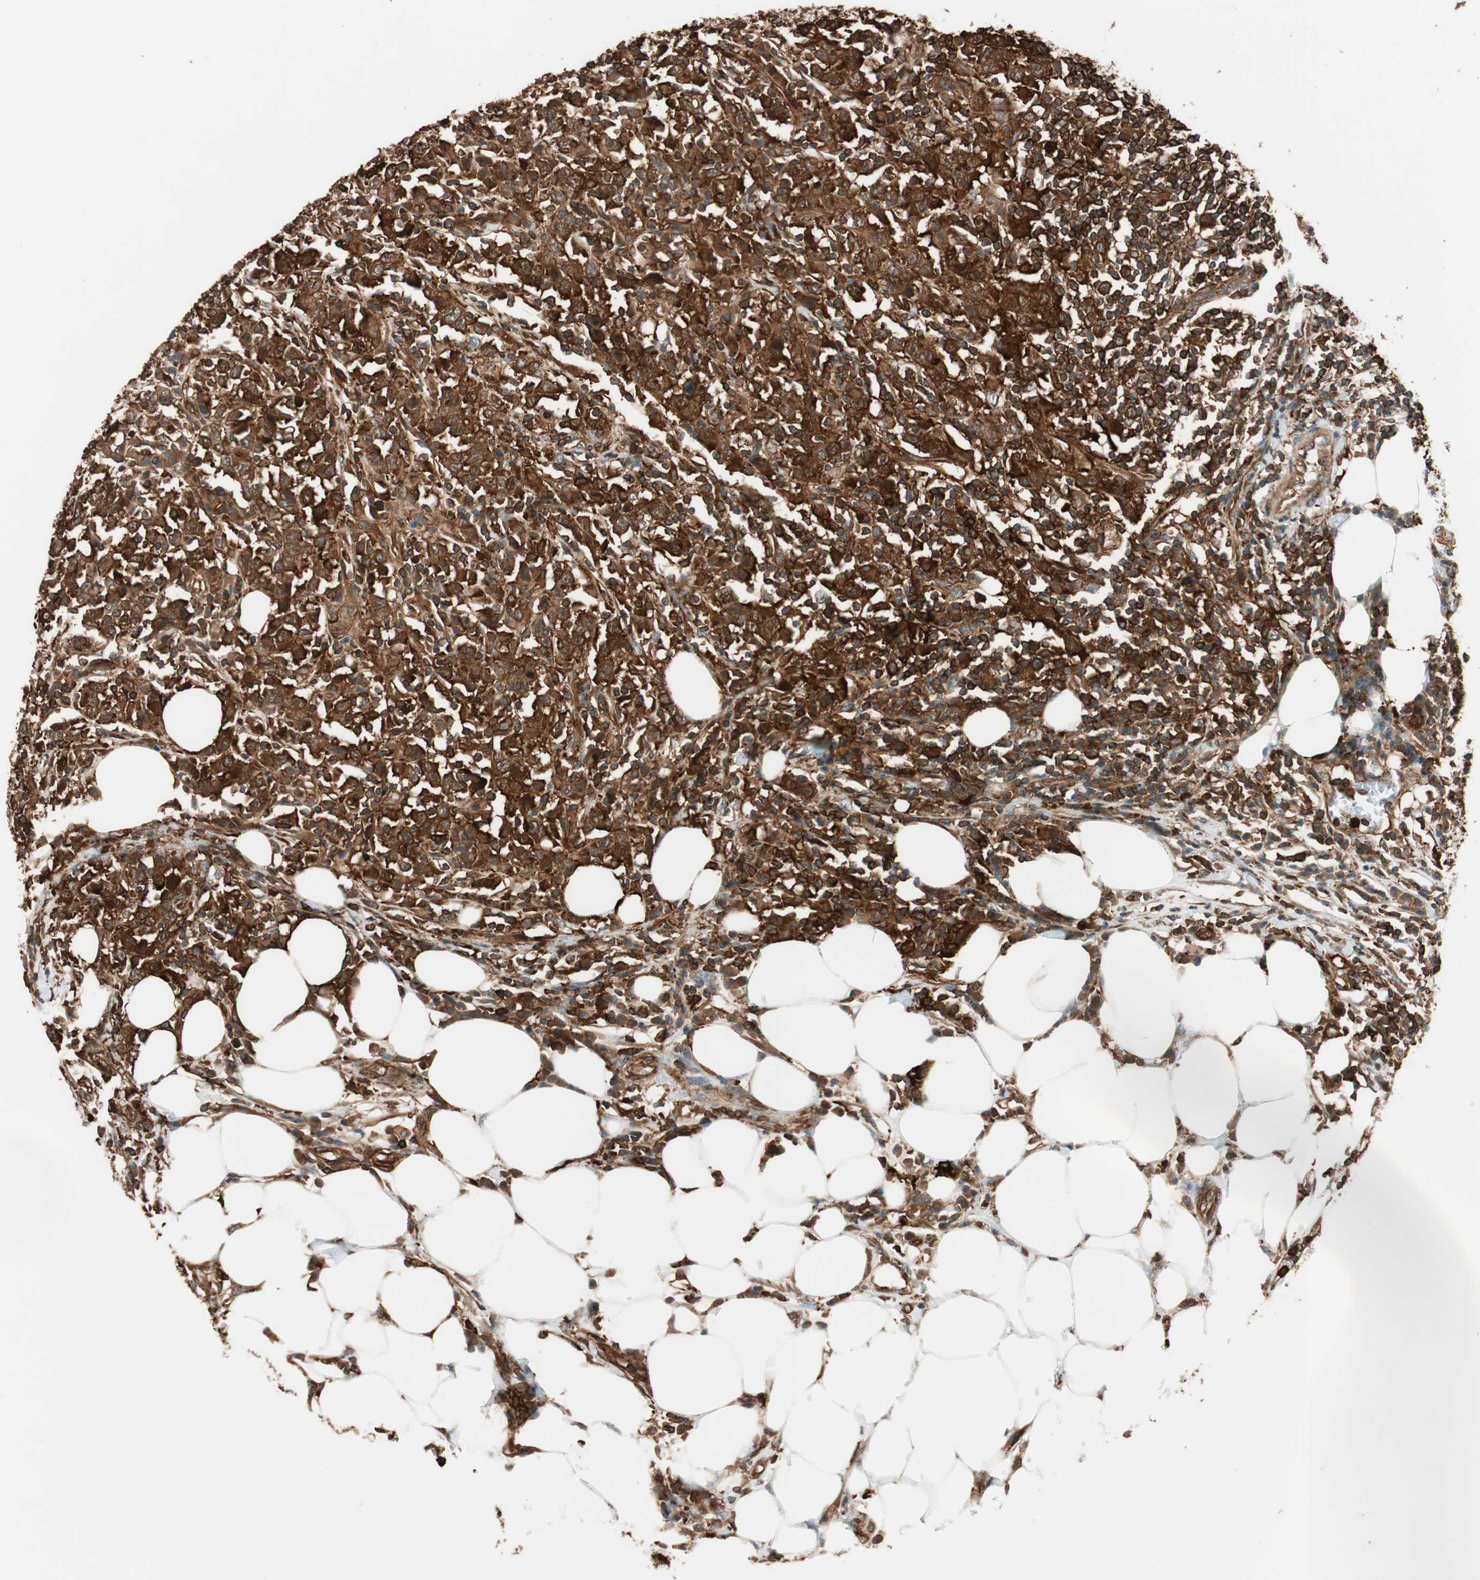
{"staining": {"intensity": "strong", "quantity": ">75%", "location": "cytoplasmic/membranous"}, "tissue": "urothelial cancer", "cell_type": "Tumor cells", "image_type": "cancer", "snomed": [{"axis": "morphology", "description": "Urothelial carcinoma, High grade"}, {"axis": "topography", "description": "Urinary bladder"}], "caption": "Urothelial cancer tissue shows strong cytoplasmic/membranous staining in about >75% of tumor cells, visualized by immunohistochemistry.", "gene": "VASP", "patient": {"sex": "male", "age": 61}}